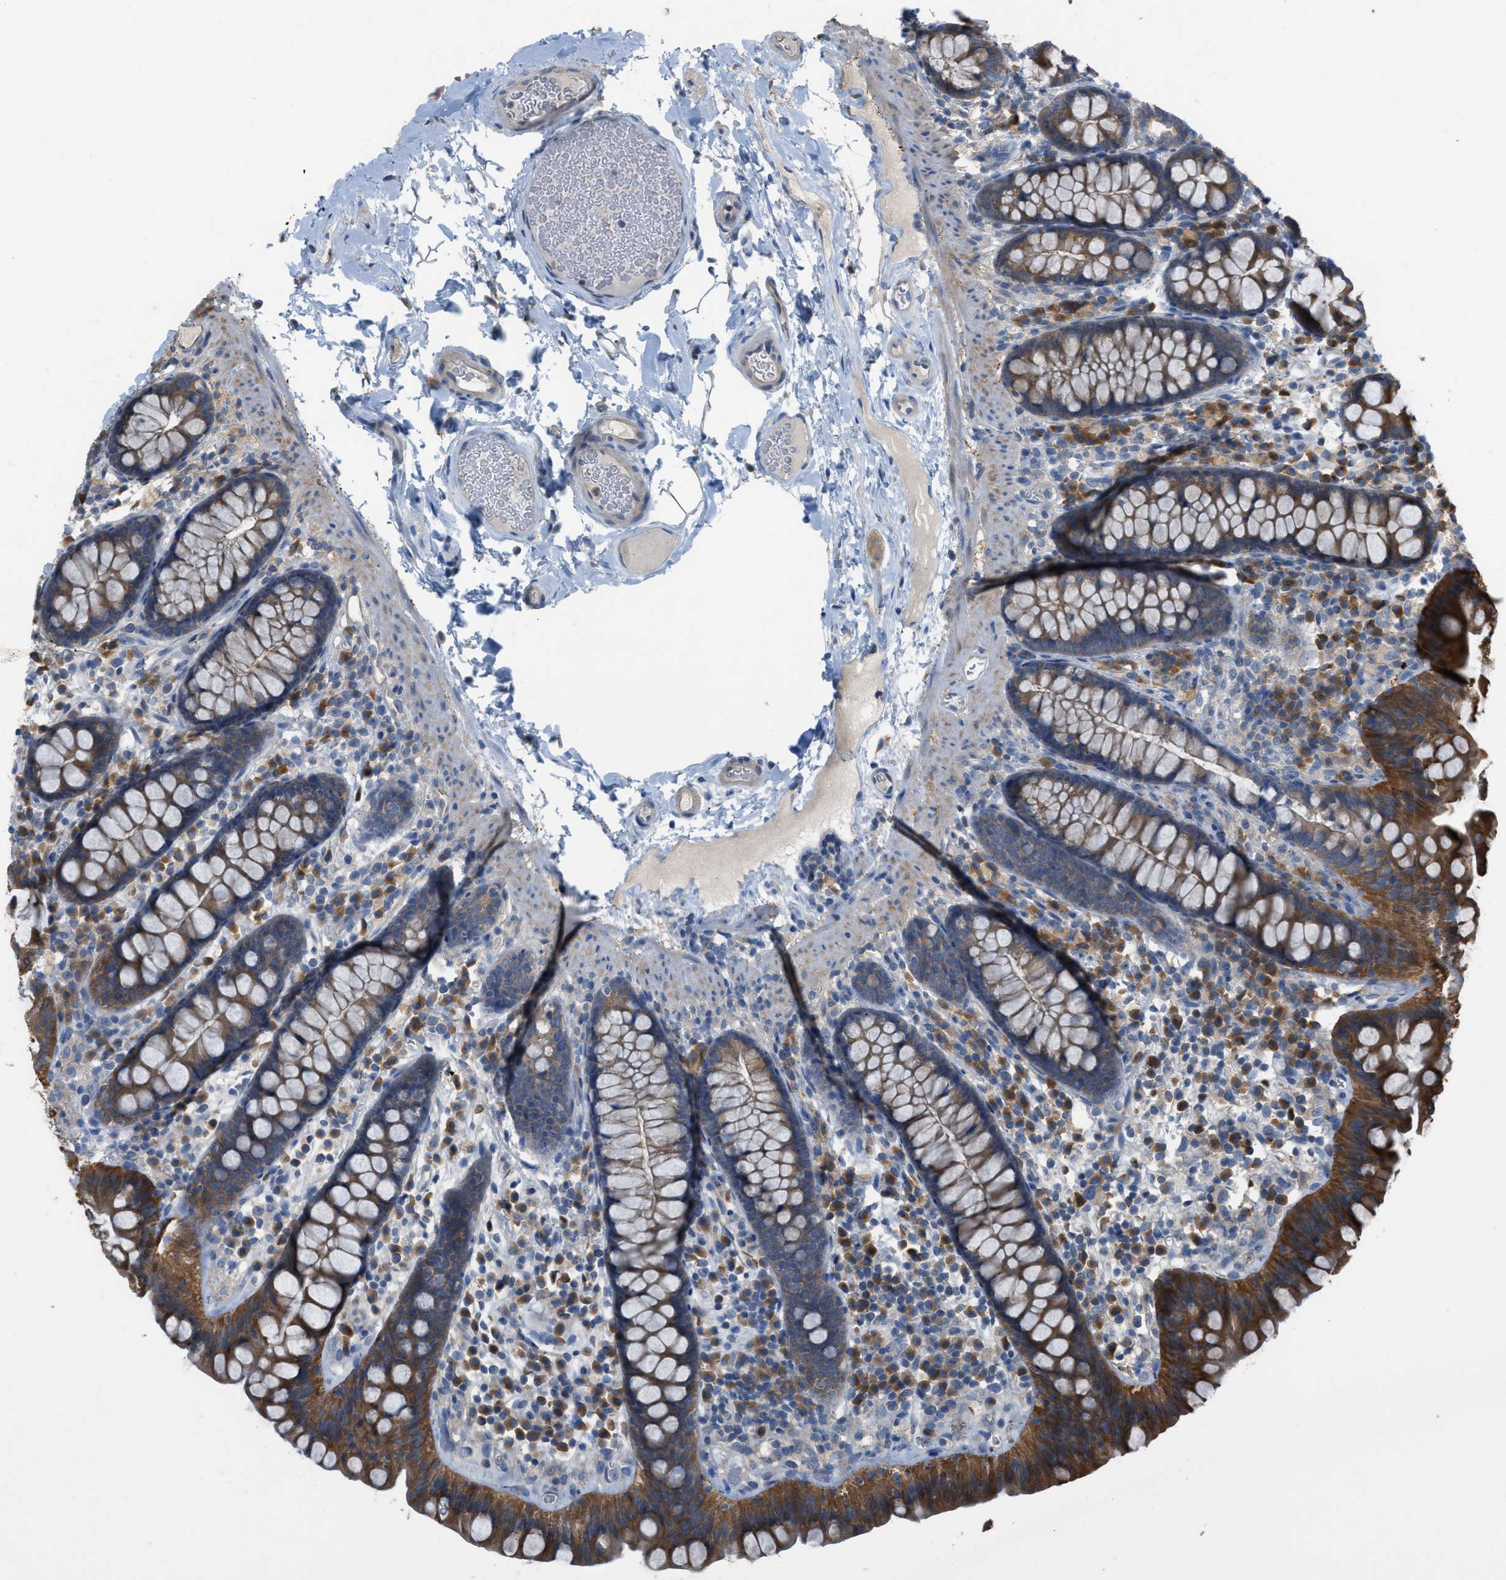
{"staining": {"intensity": "negative", "quantity": "none", "location": "none"}, "tissue": "colon", "cell_type": "Endothelial cells", "image_type": "normal", "snomed": [{"axis": "morphology", "description": "Normal tissue, NOS"}, {"axis": "topography", "description": "Colon"}], "caption": "Immunohistochemistry photomicrograph of benign human colon stained for a protein (brown), which demonstrates no staining in endothelial cells. Brightfield microscopy of IHC stained with DAB (3,3'-diaminobenzidine) (brown) and hematoxylin (blue), captured at high magnification.", "gene": "UBA5", "patient": {"sex": "female", "age": 80}}